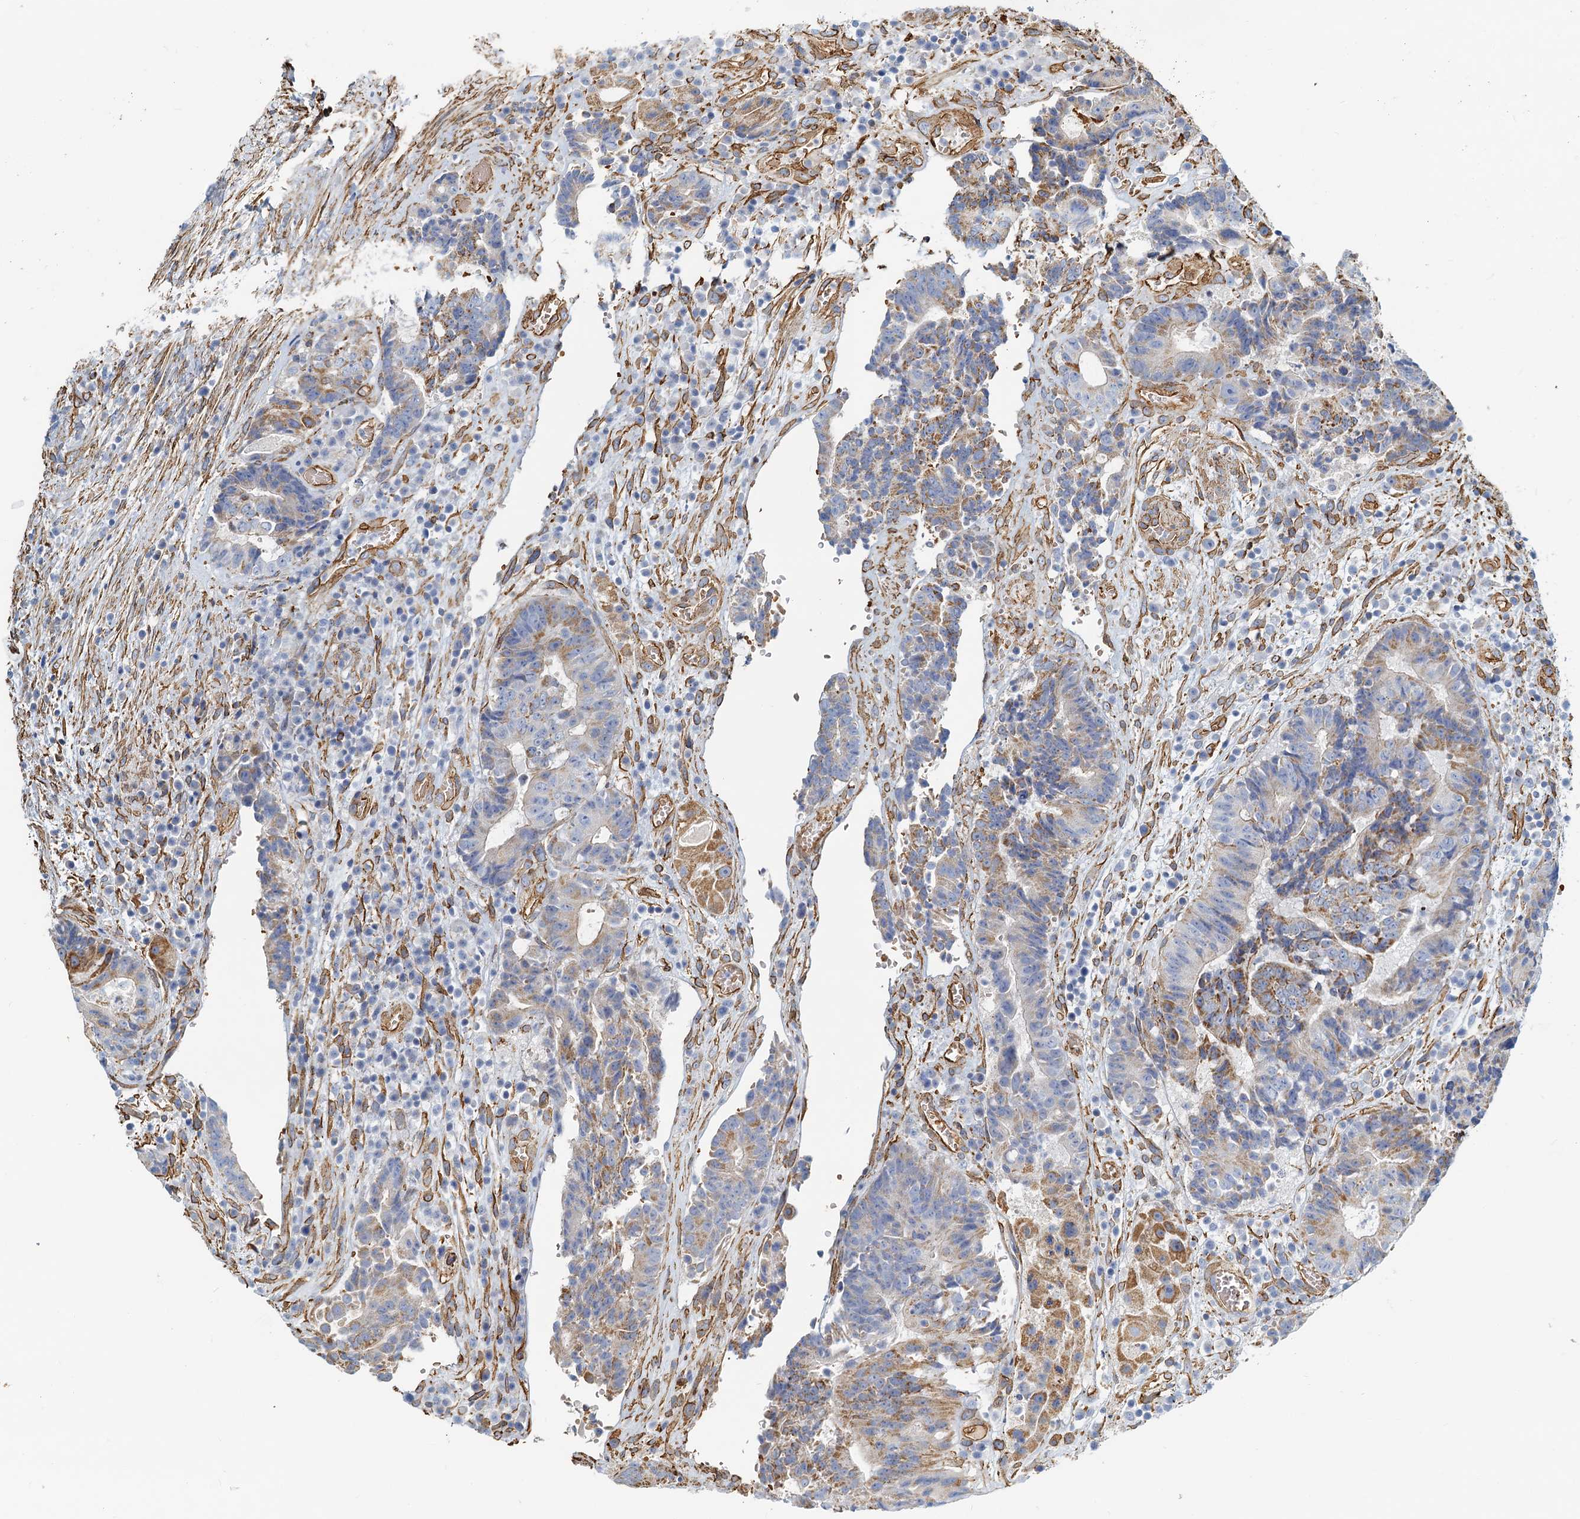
{"staining": {"intensity": "moderate", "quantity": "<25%", "location": "cytoplasmic/membranous"}, "tissue": "colorectal cancer", "cell_type": "Tumor cells", "image_type": "cancer", "snomed": [{"axis": "morphology", "description": "Adenocarcinoma, NOS"}, {"axis": "topography", "description": "Rectum"}], "caption": "This is an image of immunohistochemistry staining of colorectal cancer (adenocarcinoma), which shows moderate staining in the cytoplasmic/membranous of tumor cells.", "gene": "DGKG", "patient": {"sex": "male", "age": 69}}